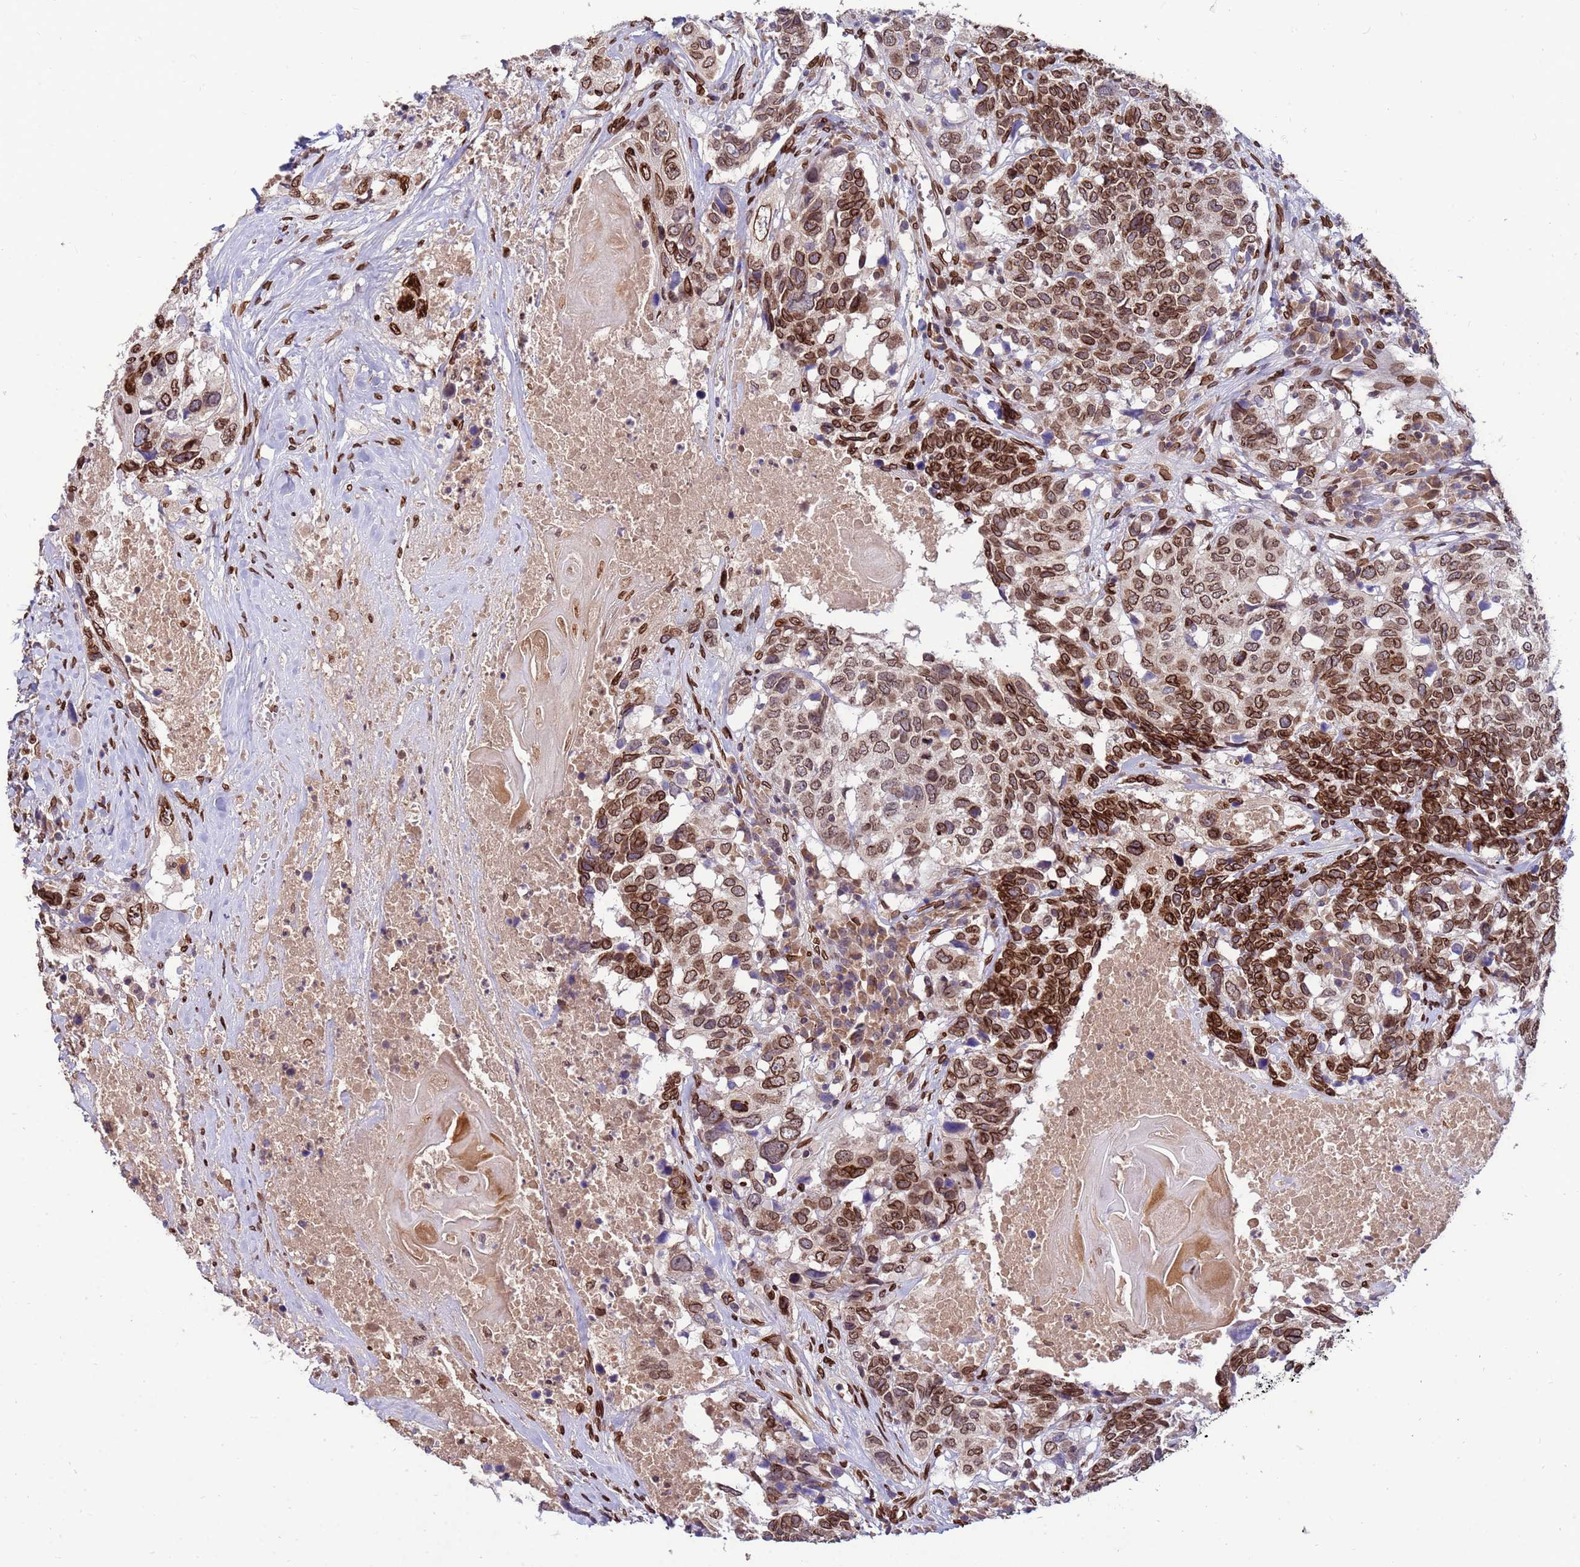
{"staining": {"intensity": "strong", "quantity": ">75%", "location": "cytoplasmic/membranous,nuclear"}, "tissue": "head and neck cancer", "cell_type": "Tumor cells", "image_type": "cancer", "snomed": [{"axis": "morphology", "description": "Squamous cell carcinoma, NOS"}, {"axis": "topography", "description": "Head-Neck"}], "caption": "Protein staining of squamous cell carcinoma (head and neck) tissue displays strong cytoplasmic/membranous and nuclear expression in about >75% of tumor cells. Nuclei are stained in blue.", "gene": "GPR135", "patient": {"sex": "male", "age": 66}}